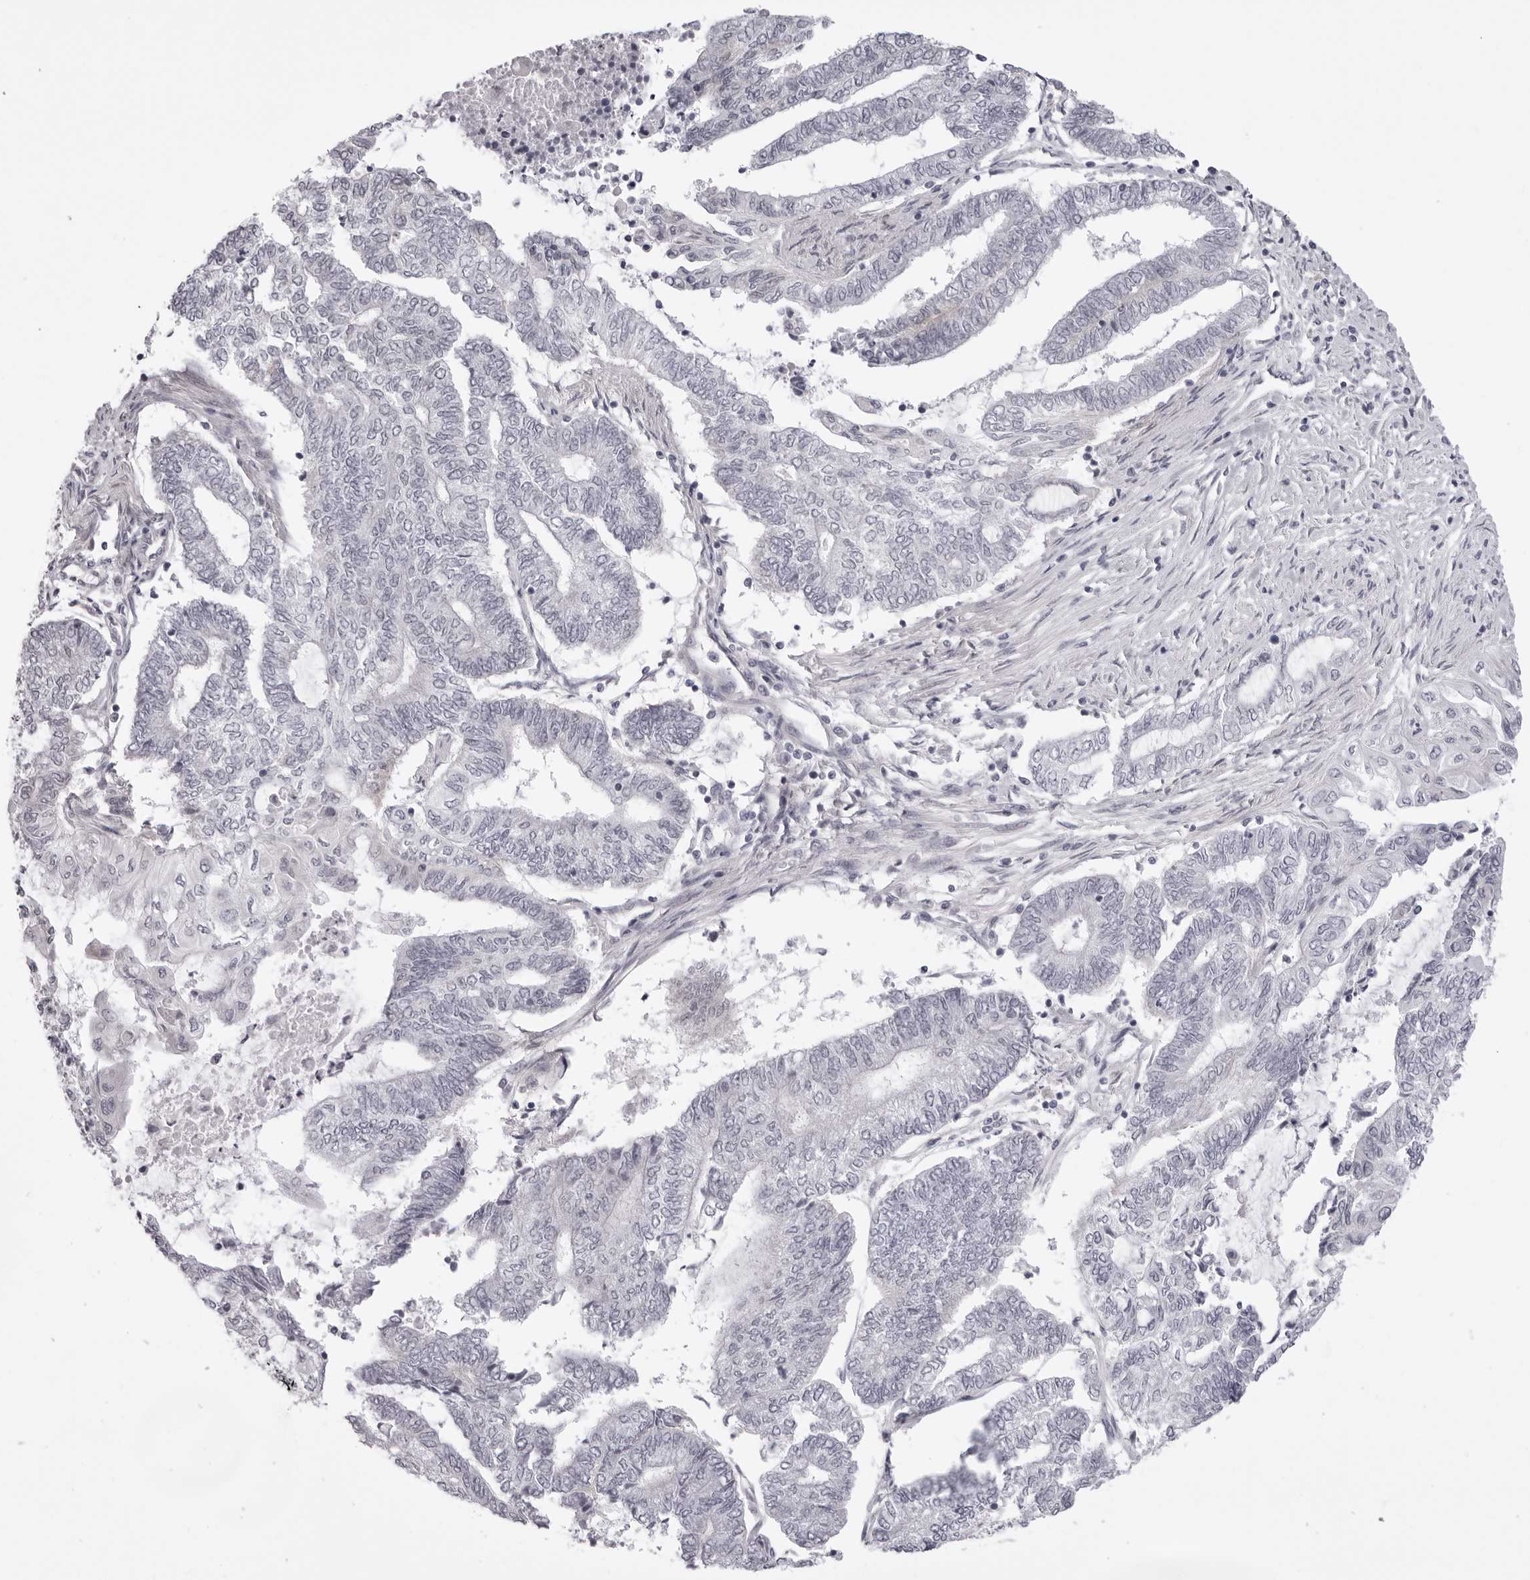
{"staining": {"intensity": "negative", "quantity": "none", "location": "none"}, "tissue": "endometrial cancer", "cell_type": "Tumor cells", "image_type": "cancer", "snomed": [{"axis": "morphology", "description": "Adenocarcinoma, NOS"}, {"axis": "topography", "description": "Uterus"}, {"axis": "topography", "description": "Endometrium"}], "caption": "Tumor cells are negative for protein expression in human endometrial cancer (adenocarcinoma).", "gene": "SUGCT", "patient": {"sex": "female", "age": 70}}